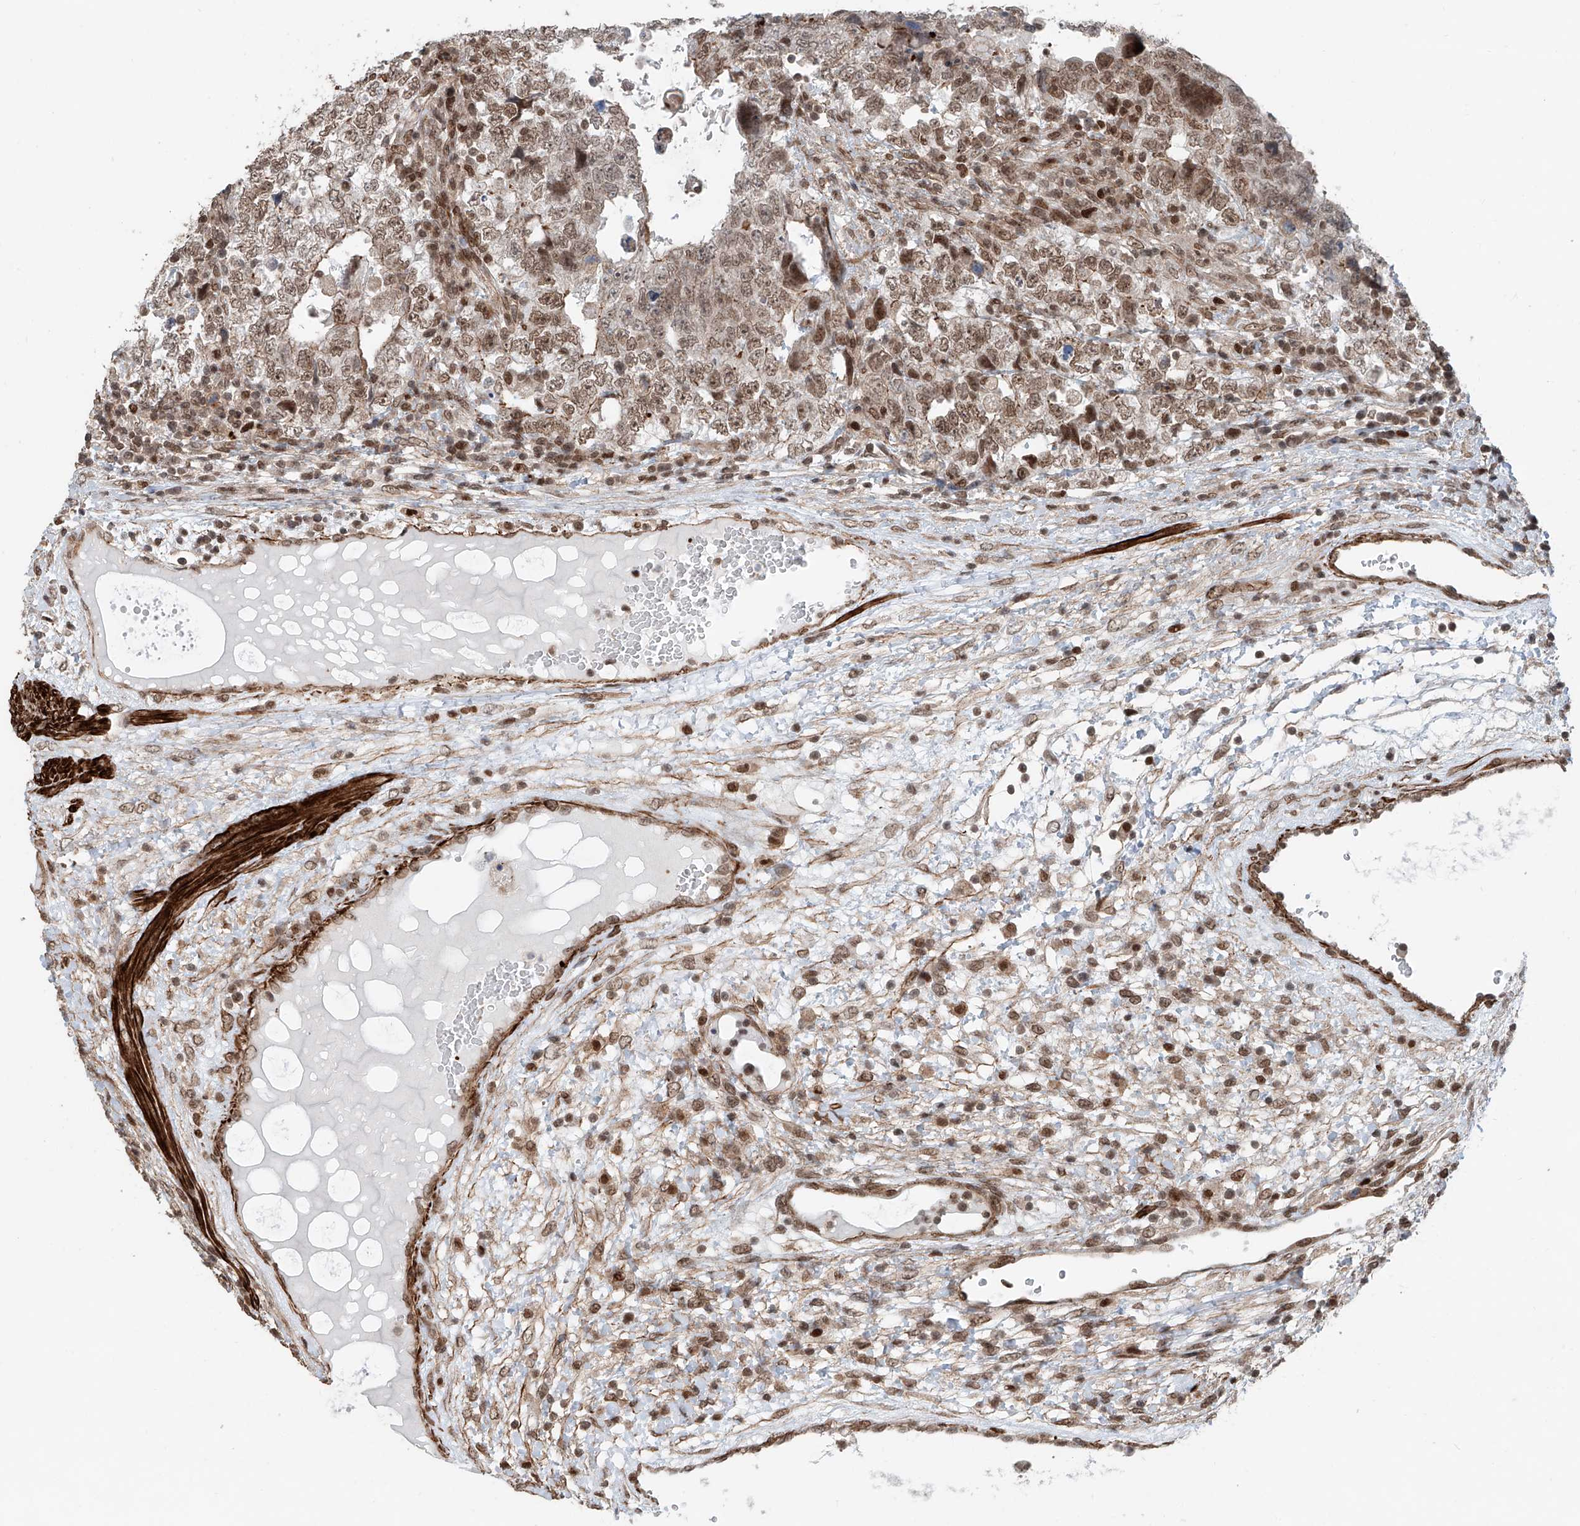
{"staining": {"intensity": "moderate", "quantity": ">75%", "location": "nuclear"}, "tissue": "testis cancer", "cell_type": "Tumor cells", "image_type": "cancer", "snomed": [{"axis": "morphology", "description": "Carcinoma, Embryonal, NOS"}, {"axis": "topography", "description": "Testis"}], "caption": "Tumor cells demonstrate moderate nuclear expression in about >75% of cells in testis embryonal carcinoma. The protein is stained brown, and the nuclei are stained in blue (DAB IHC with brightfield microscopy, high magnification).", "gene": "SDE2", "patient": {"sex": "male", "age": 37}}